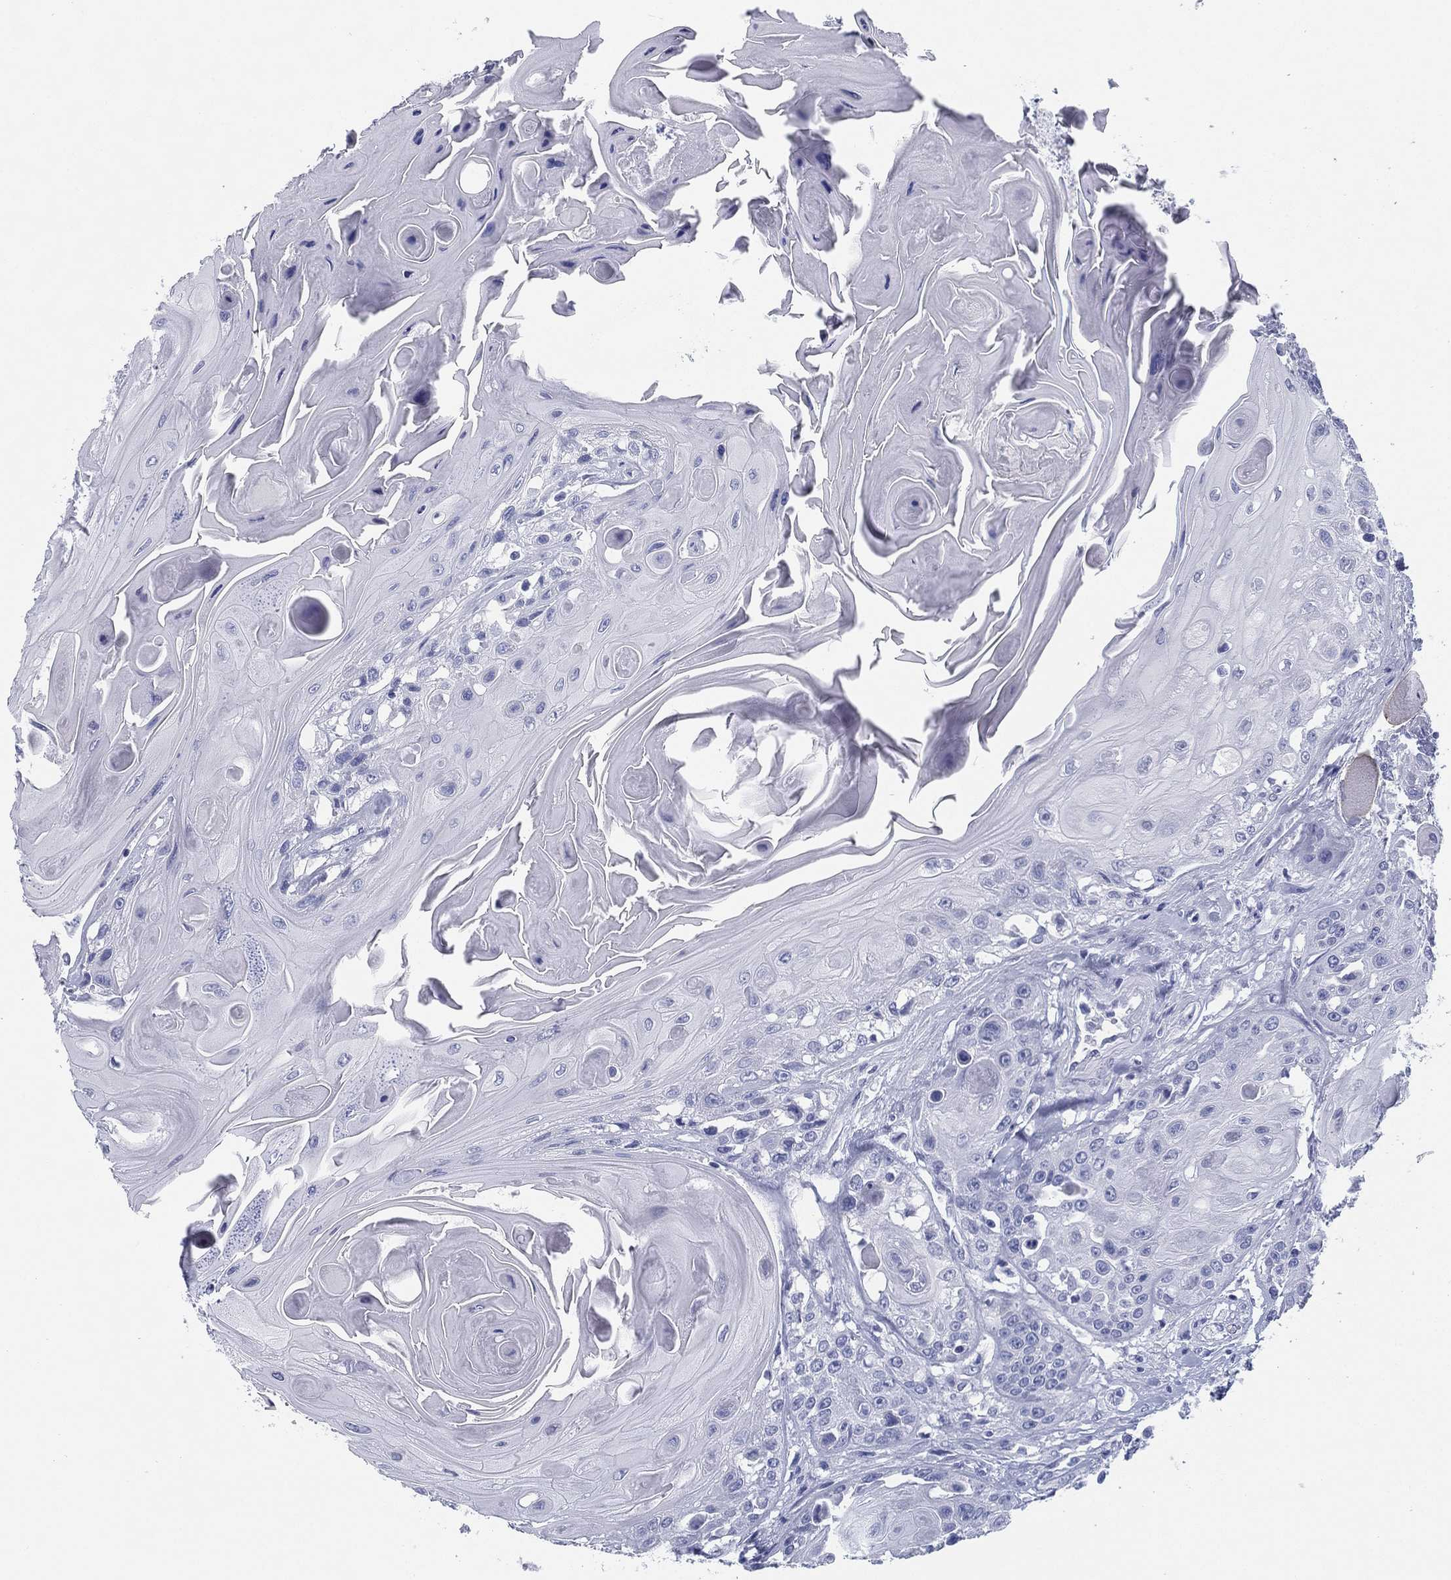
{"staining": {"intensity": "negative", "quantity": "none", "location": "none"}, "tissue": "head and neck cancer", "cell_type": "Tumor cells", "image_type": "cancer", "snomed": [{"axis": "morphology", "description": "Squamous cell carcinoma, NOS"}, {"axis": "topography", "description": "Head-Neck"}], "caption": "This photomicrograph is of head and neck cancer (squamous cell carcinoma) stained with IHC to label a protein in brown with the nuclei are counter-stained blue. There is no expression in tumor cells. The staining was performed using DAB (3,3'-diaminobenzidine) to visualize the protein expression in brown, while the nuclei were stained in blue with hematoxylin (Magnification: 20x).", "gene": "TMEM252", "patient": {"sex": "female", "age": 59}}